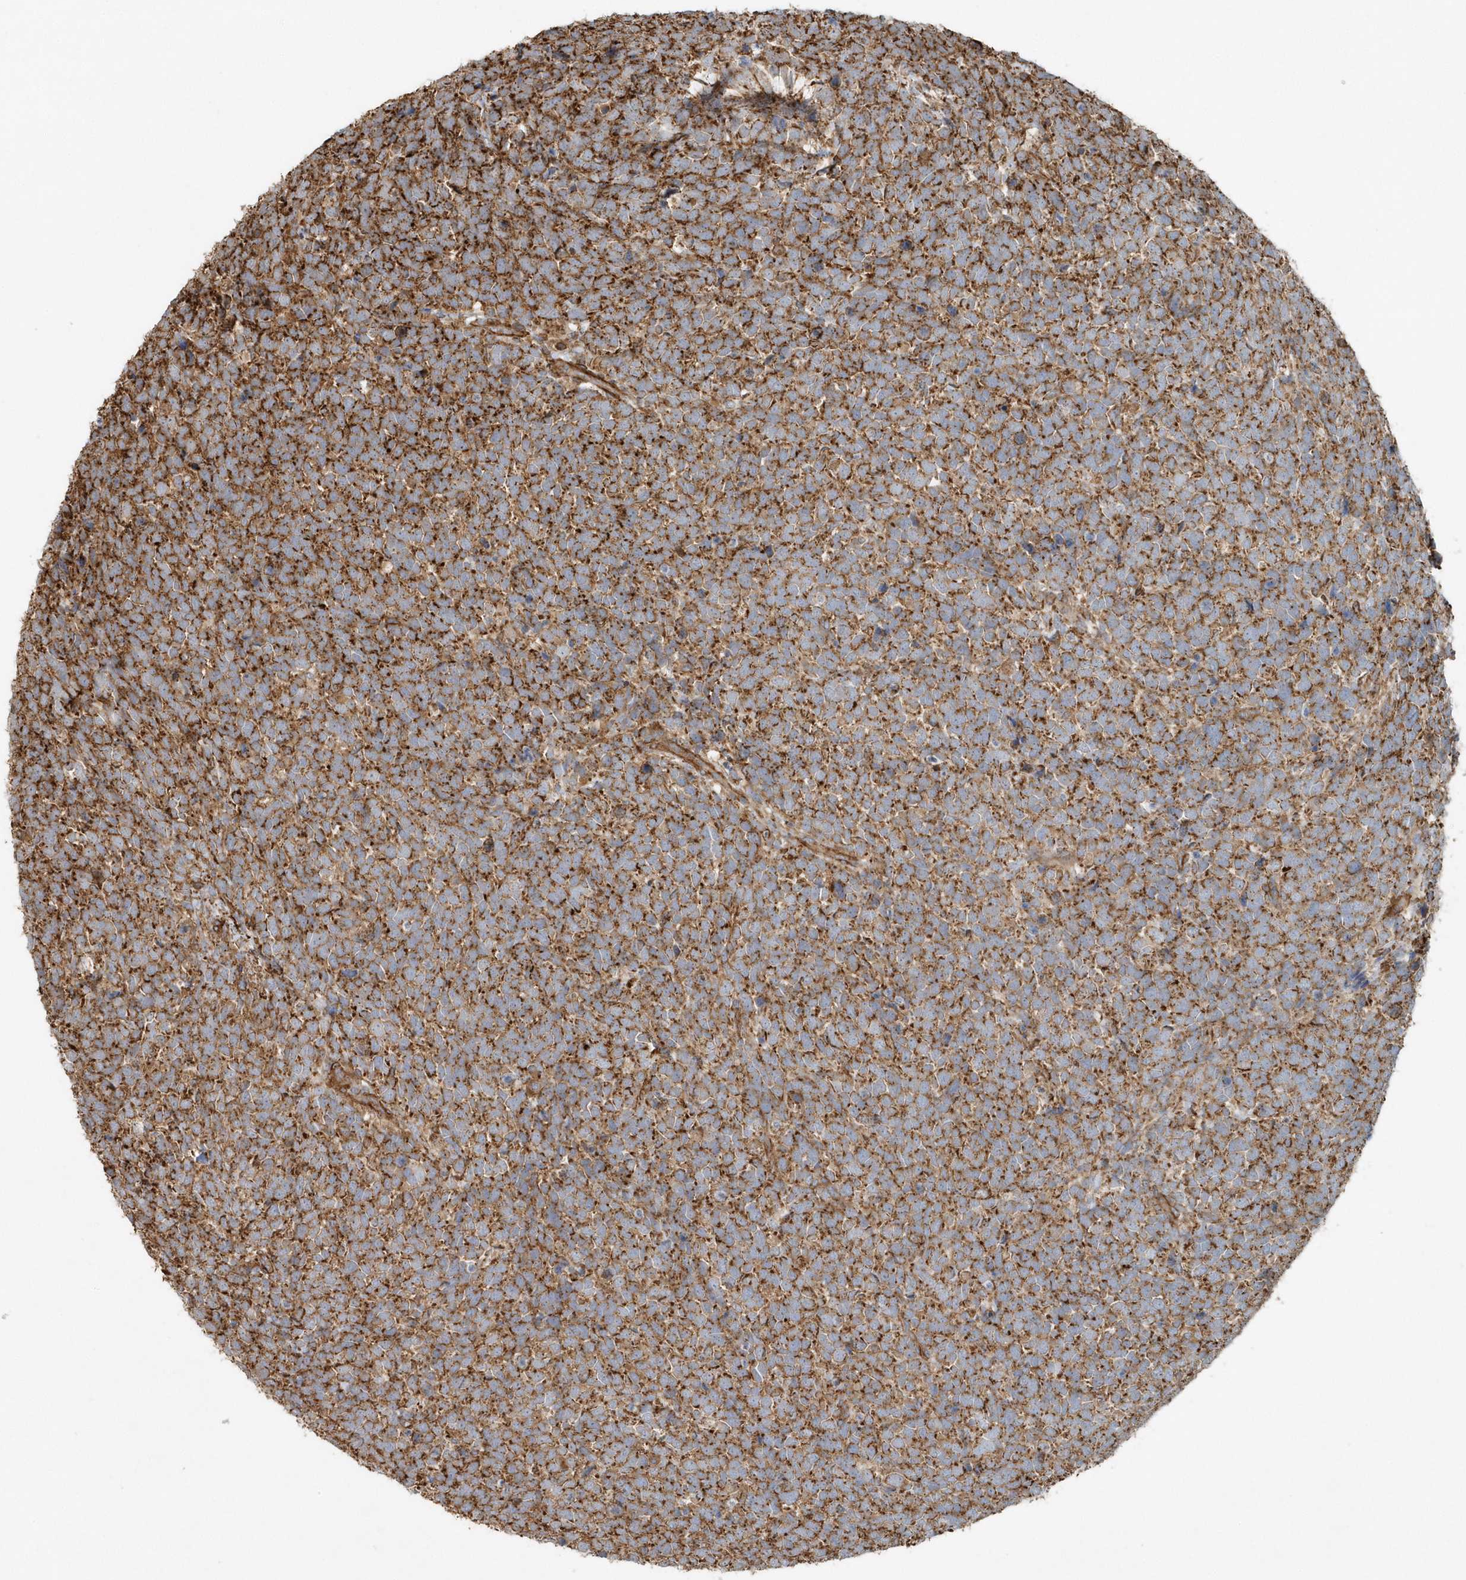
{"staining": {"intensity": "strong", "quantity": ">75%", "location": "cytoplasmic/membranous"}, "tissue": "urothelial cancer", "cell_type": "Tumor cells", "image_type": "cancer", "snomed": [{"axis": "morphology", "description": "Urothelial carcinoma, High grade"}, {"axis": "topography", "description": "Urinary bladder"}], "caption": "A photomicrograph of urothelial cancer stained for a protein shows strong cytoplasmic/membranous brown staining in tumor cells. Nuclei are stained in blue.", "gene": "MMUT", "patient": {"sex": "female", "age": 82}}